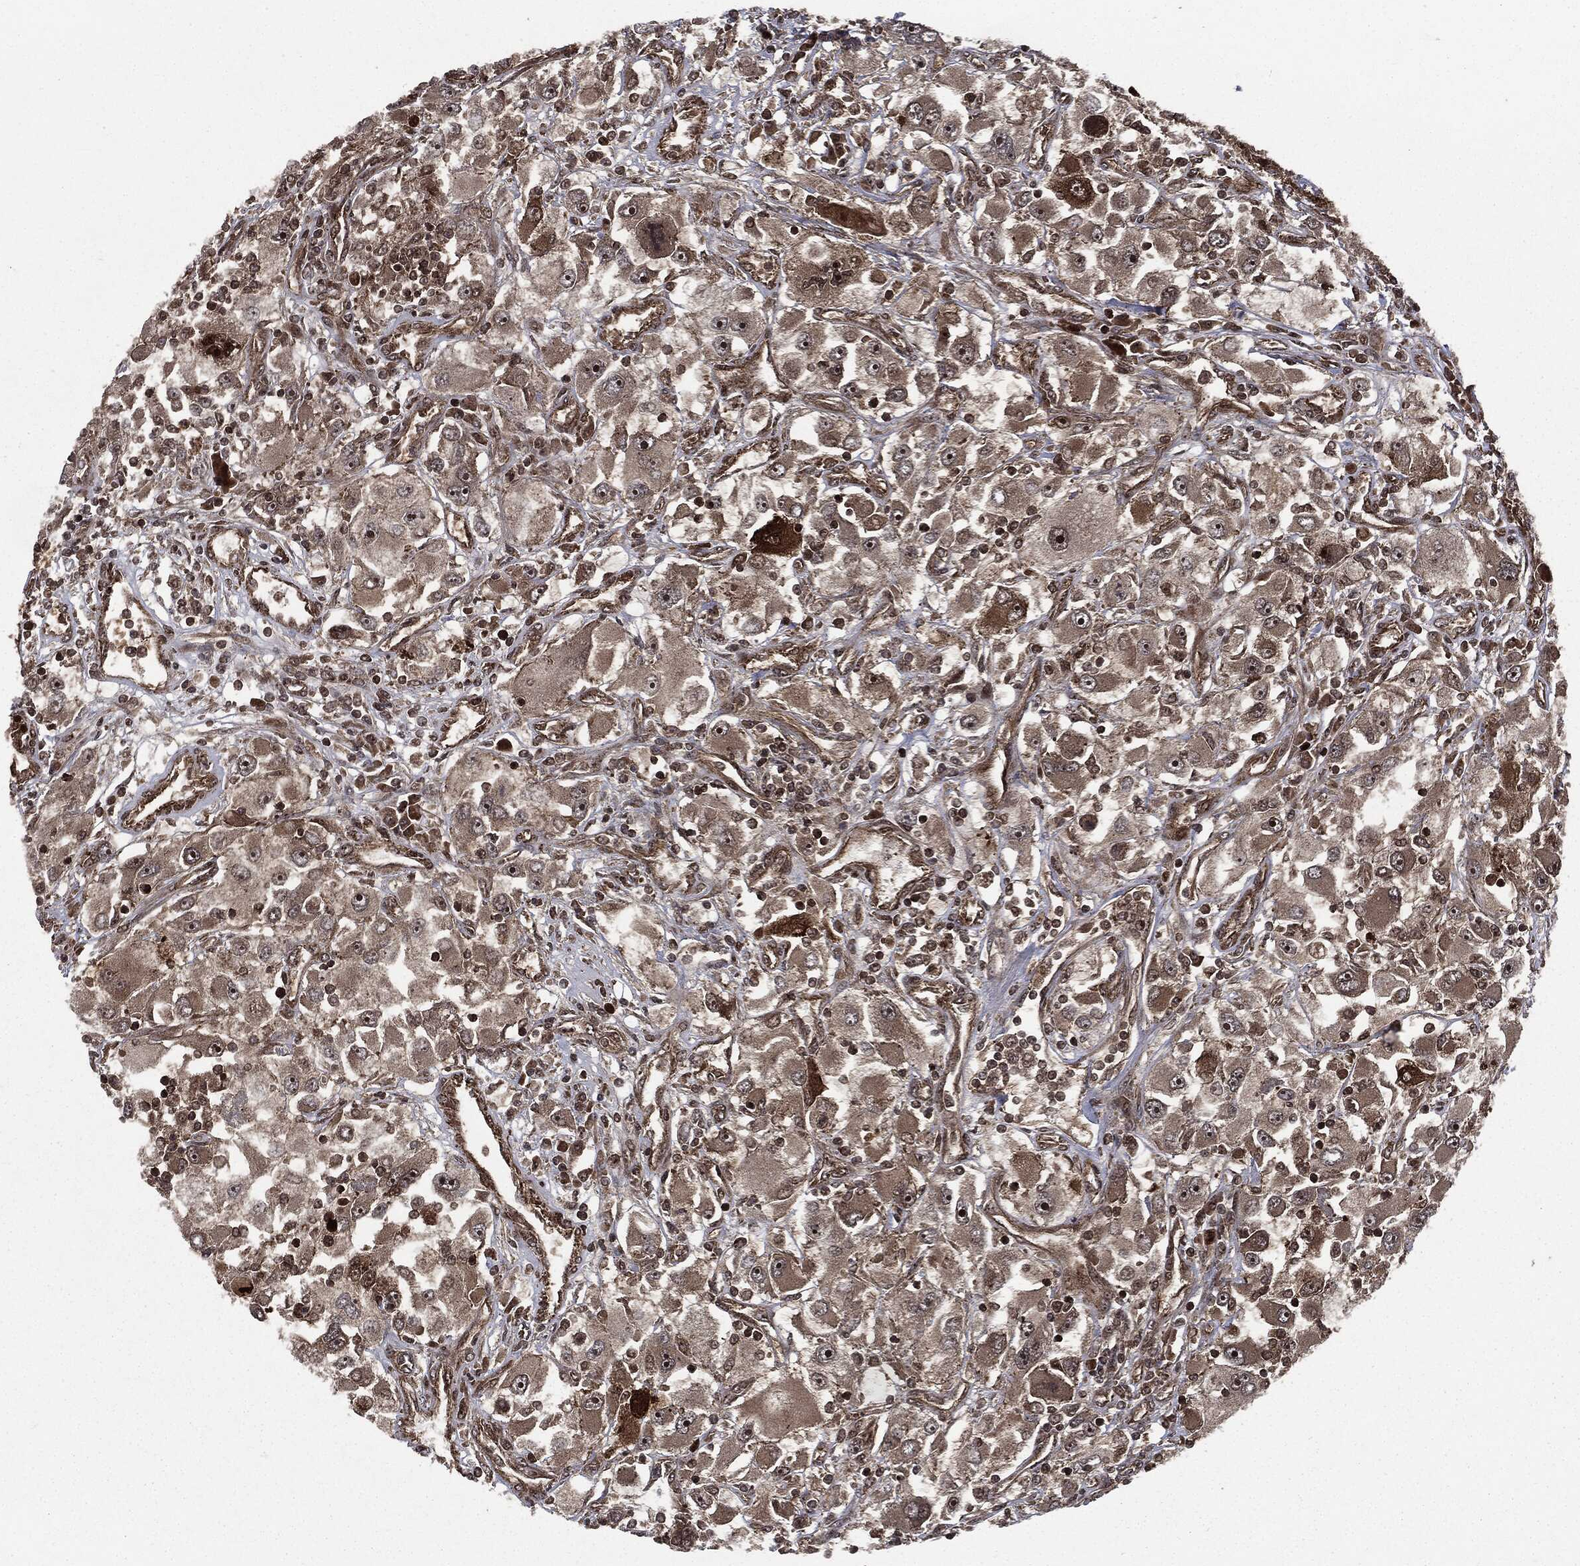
{"staining": {"intensity": "moderate", "quantity": "25%-75%", "location": "cytoplasmic/membranous,nuclear"}, "tissue": "renal cancer", "cell_type": "Tumor cells", "image_type": "cancer", "snomed": [{"axis": "morphology", "description": "Adenocarcinoma, NOS"}, {"axis": "topography", "description": "Kidney"}], "caption": "Human adenocarcinoma (renal) stained with a protein marker demonstrates moderate staining in tumor cells.", "gene": "CARD6", "patient": {"sex": "female", "age": 52}}